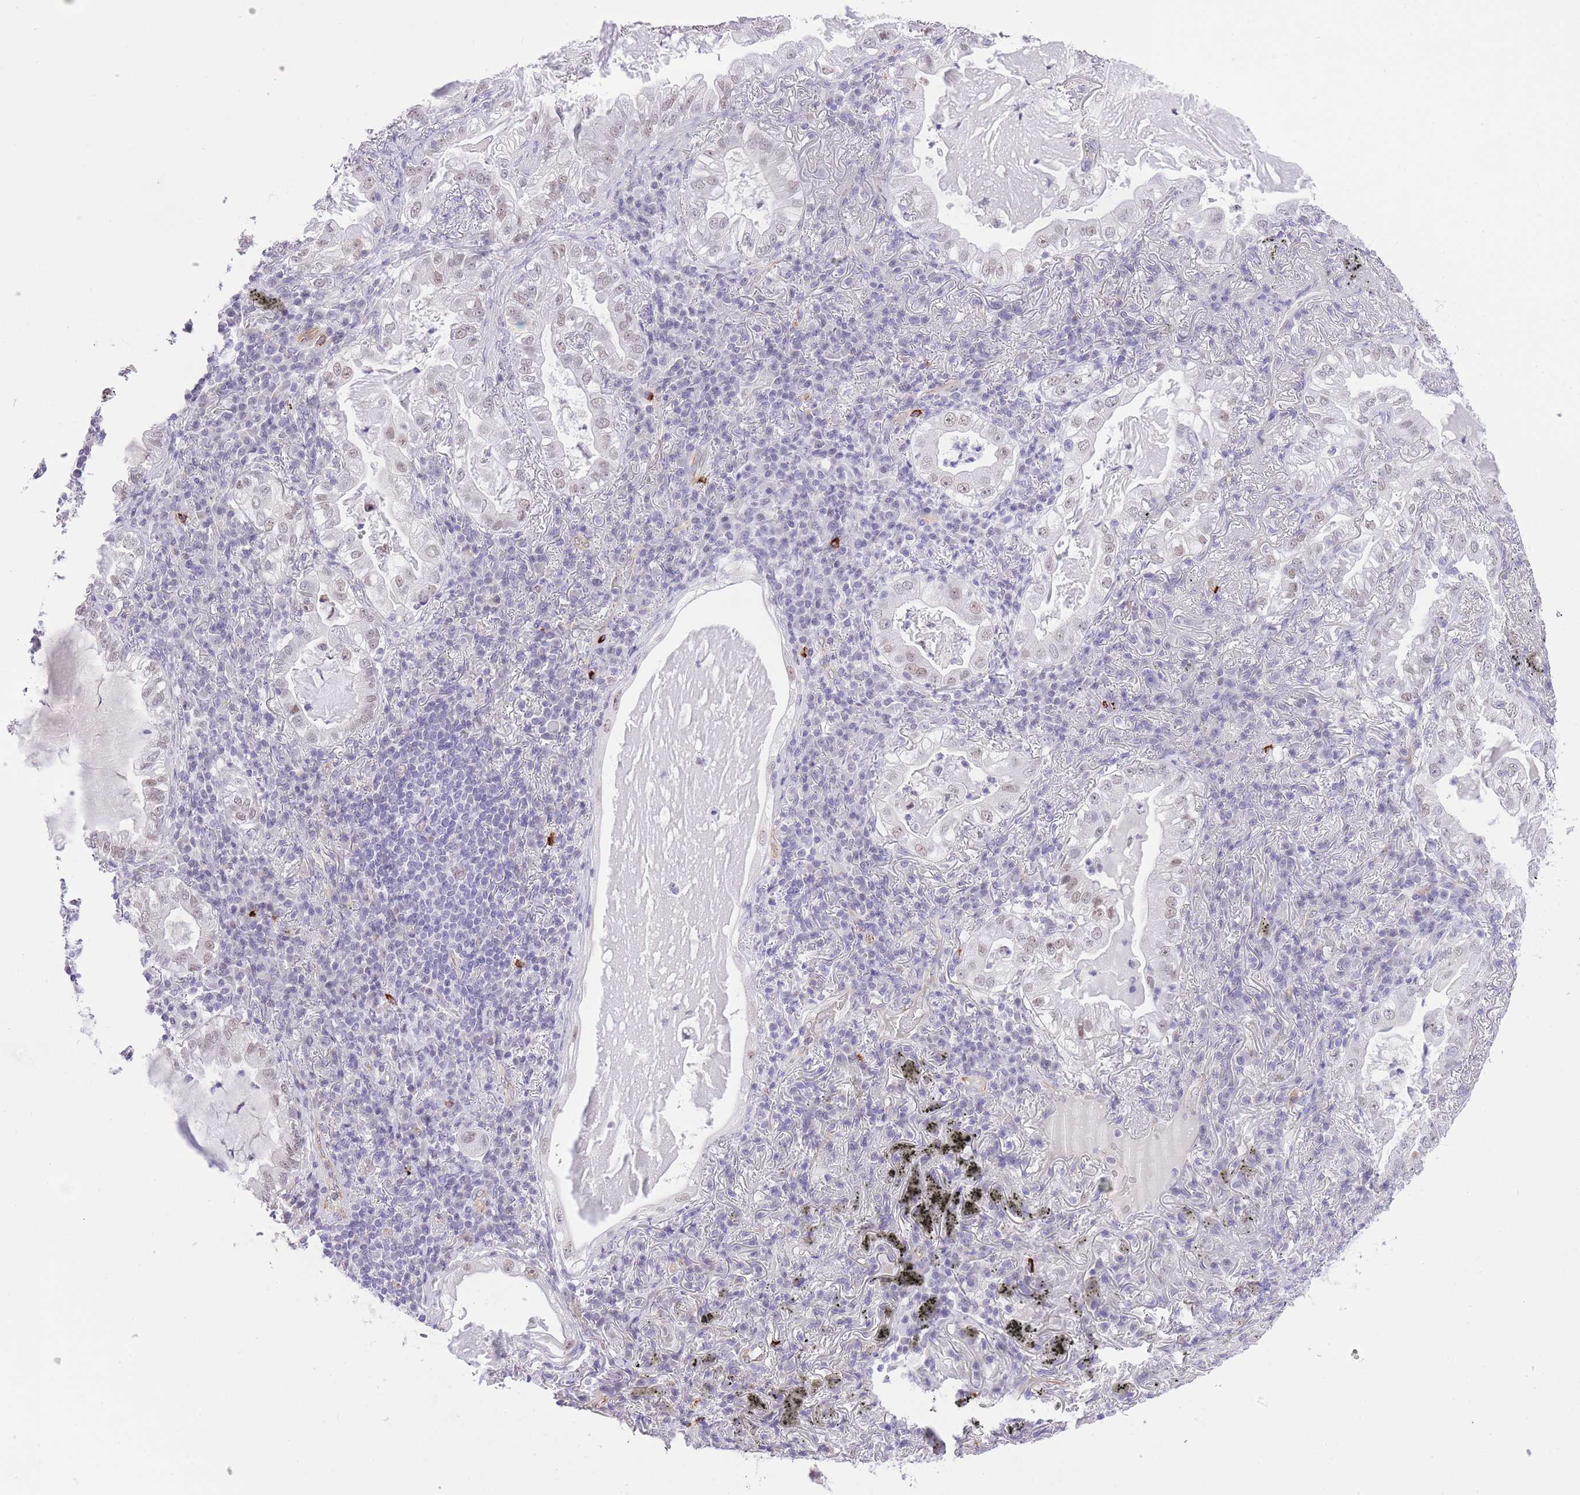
{"staining": {"intensity": "weak", "quantity": "25%-75%", "location": "nuclear"}, "tissue": "lung cancer", "cell_type": "Tumor cells", "image_type": "cancer", "snomed": [{"axis": "morphology", "description": "Adenocarcinoma, NOS"}, {"axis": "topography", "description": "Lung"}], "caption": "IHC (DAB (3,3'-diaminobenzidine)) staining of adenocarcinoma (lung) shows weak nuclear protein positivity in about 25%-75% of tumor cells.", "gene": "MEIOSIN", "patient": {"sex": "female", "age": 73}}